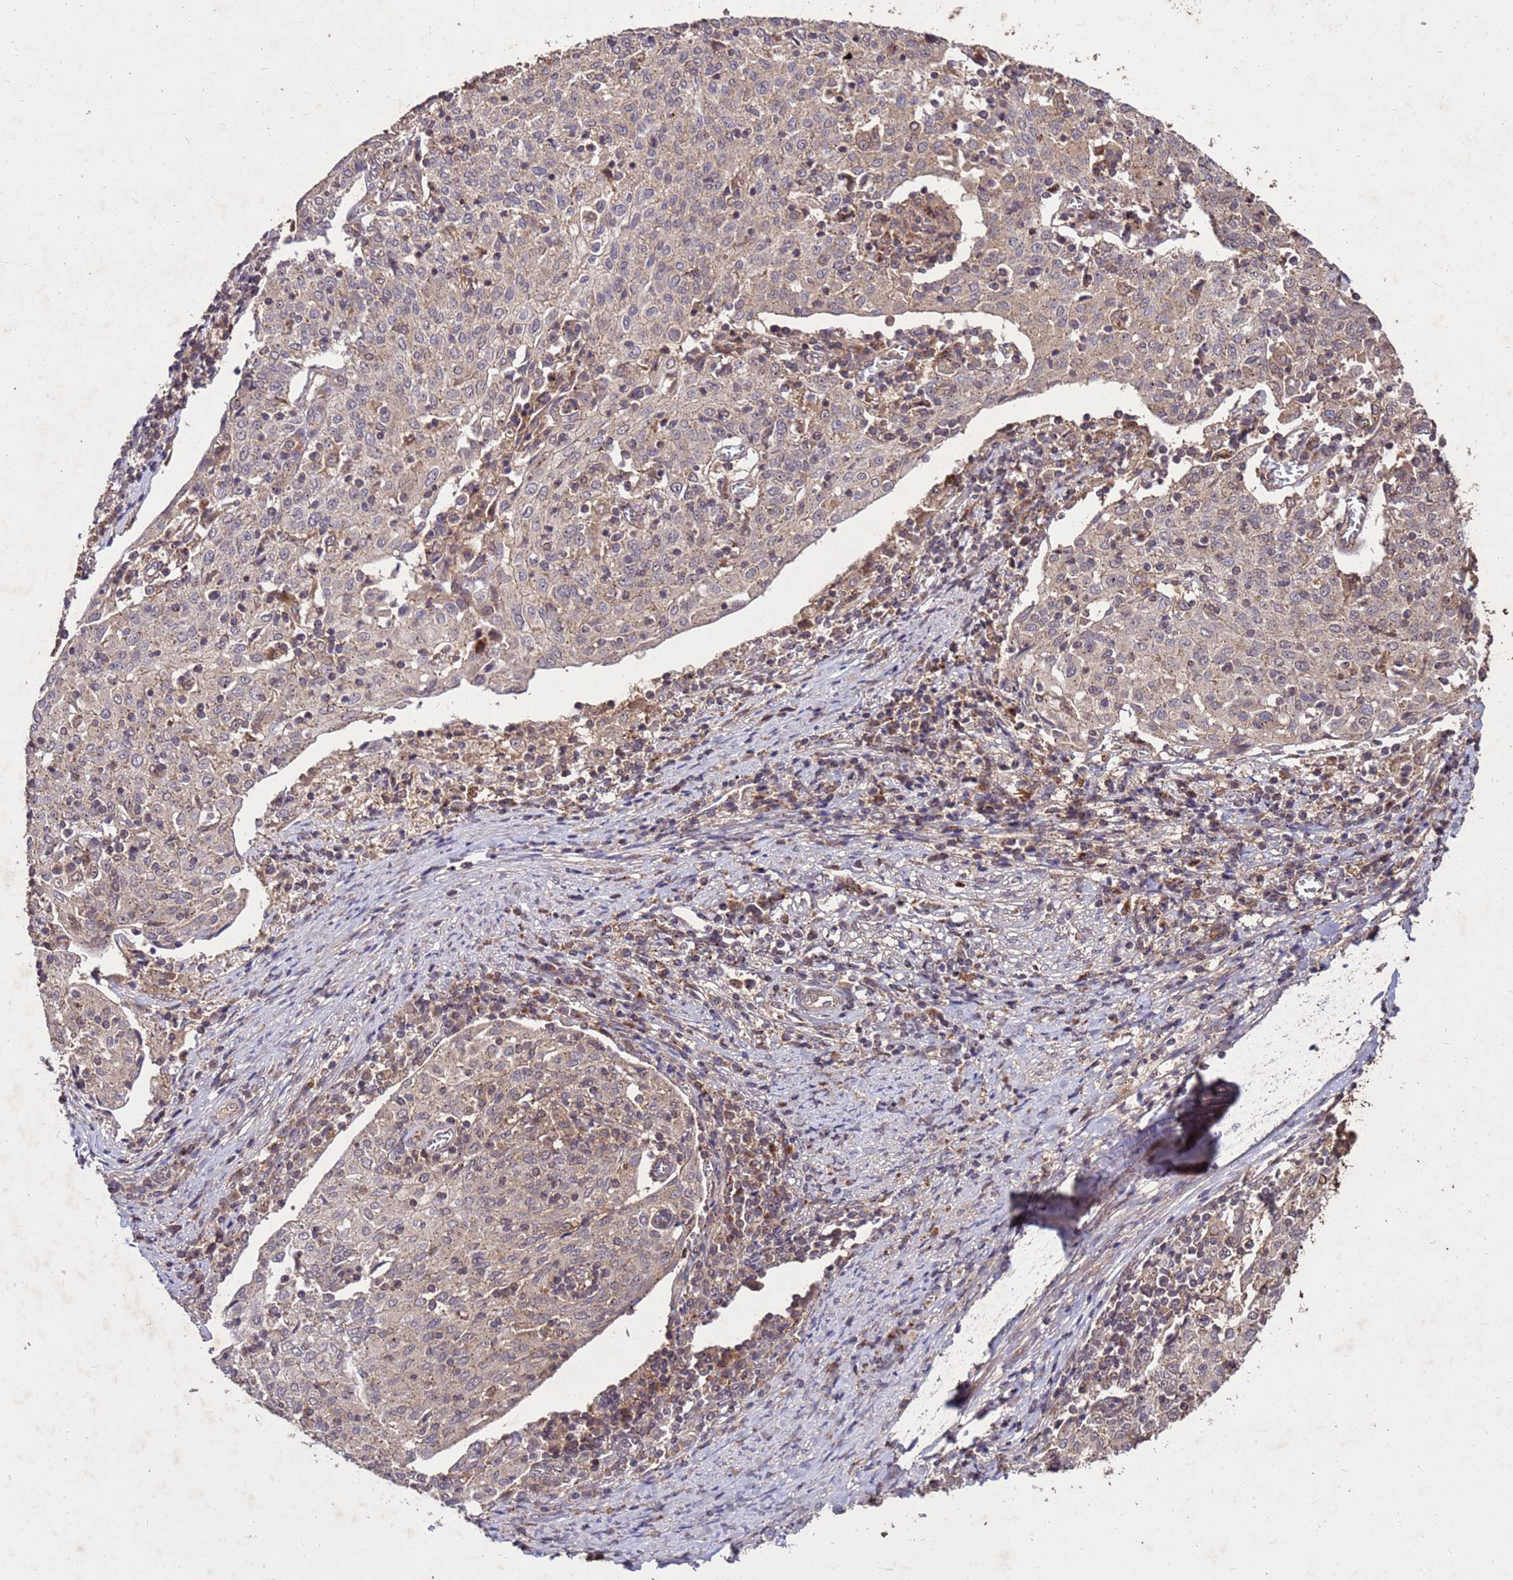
{"staining": {"intensity": "weak", "quantity": "<25%", "location": "cytoplasmic/membranous,nuclear"}, "tissue": "cervical cancer", "cell_type": "Tumor cells", "image_type": "cancer", "snomed": [{"axis": "morphology", "description": "Squamous cell carcinoma, NOS"}, {"axis": "topography", "description": "Cervix"}], "caption": "This is an immunohistochemistry image of squamous cell carcinoma (cervical). There is no expression in tumor cells.", "gene": "TOR4A", "patient": {"sex": "female", "age": 52}}